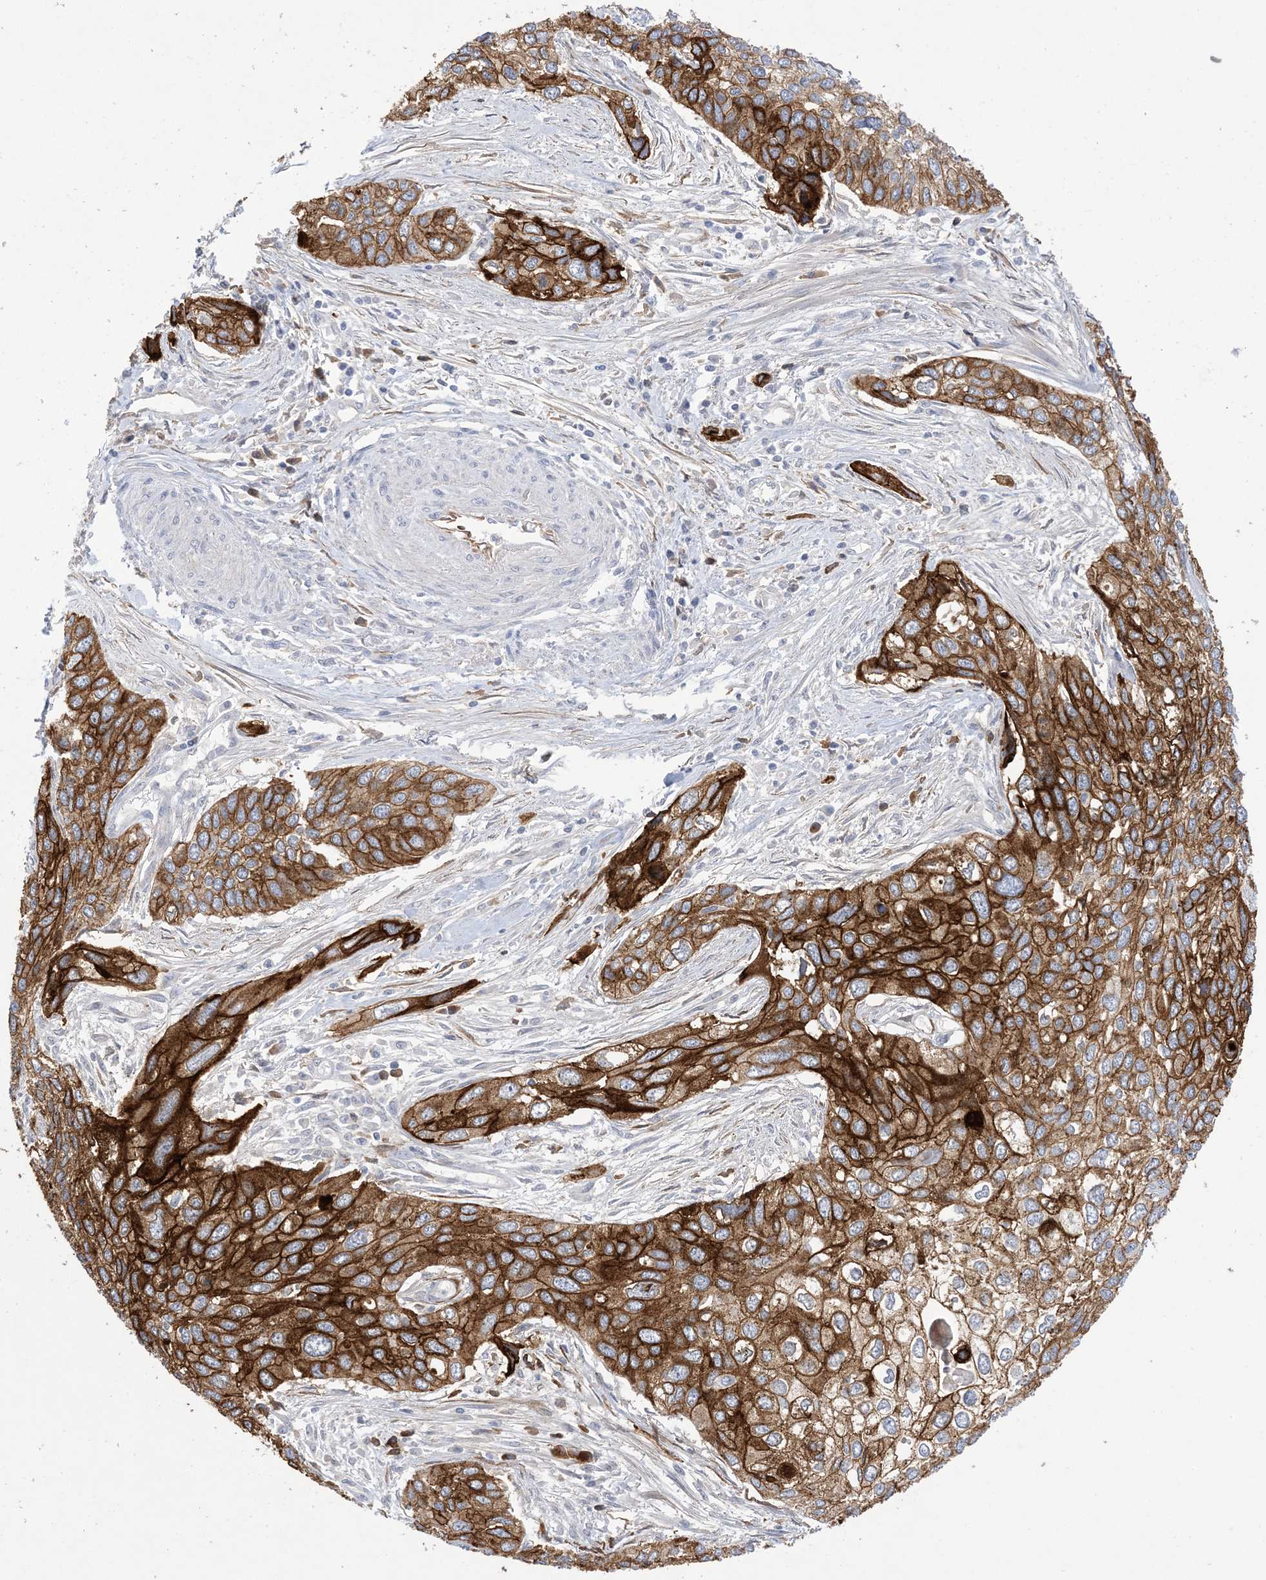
{"staining": {"intensity": "strong", "quantity": "25%-75%", "location": "cytoplasmic/membranous"}, "tissue": "cervical cancer", "cell_type": "Tumor cells", "image_type": "cancer", "snomed": [{"axis": "morphology", "description": "Squamous cell carcinoma, NOS"}, {"axis": "topography", "description": "Cervix"}], "caption": "Cervical cancer (squamous cell carcinoma) stained with immunohistochemistry (IHC) exhibits strong cytoplasmic/membranous positivity in approximately 25%-75% of tumor cells. (DAB = brown stain, brightfield microscopy at high magnification).", "gene": "DSC3", "patient": {"sex": "female", "age": 55}}